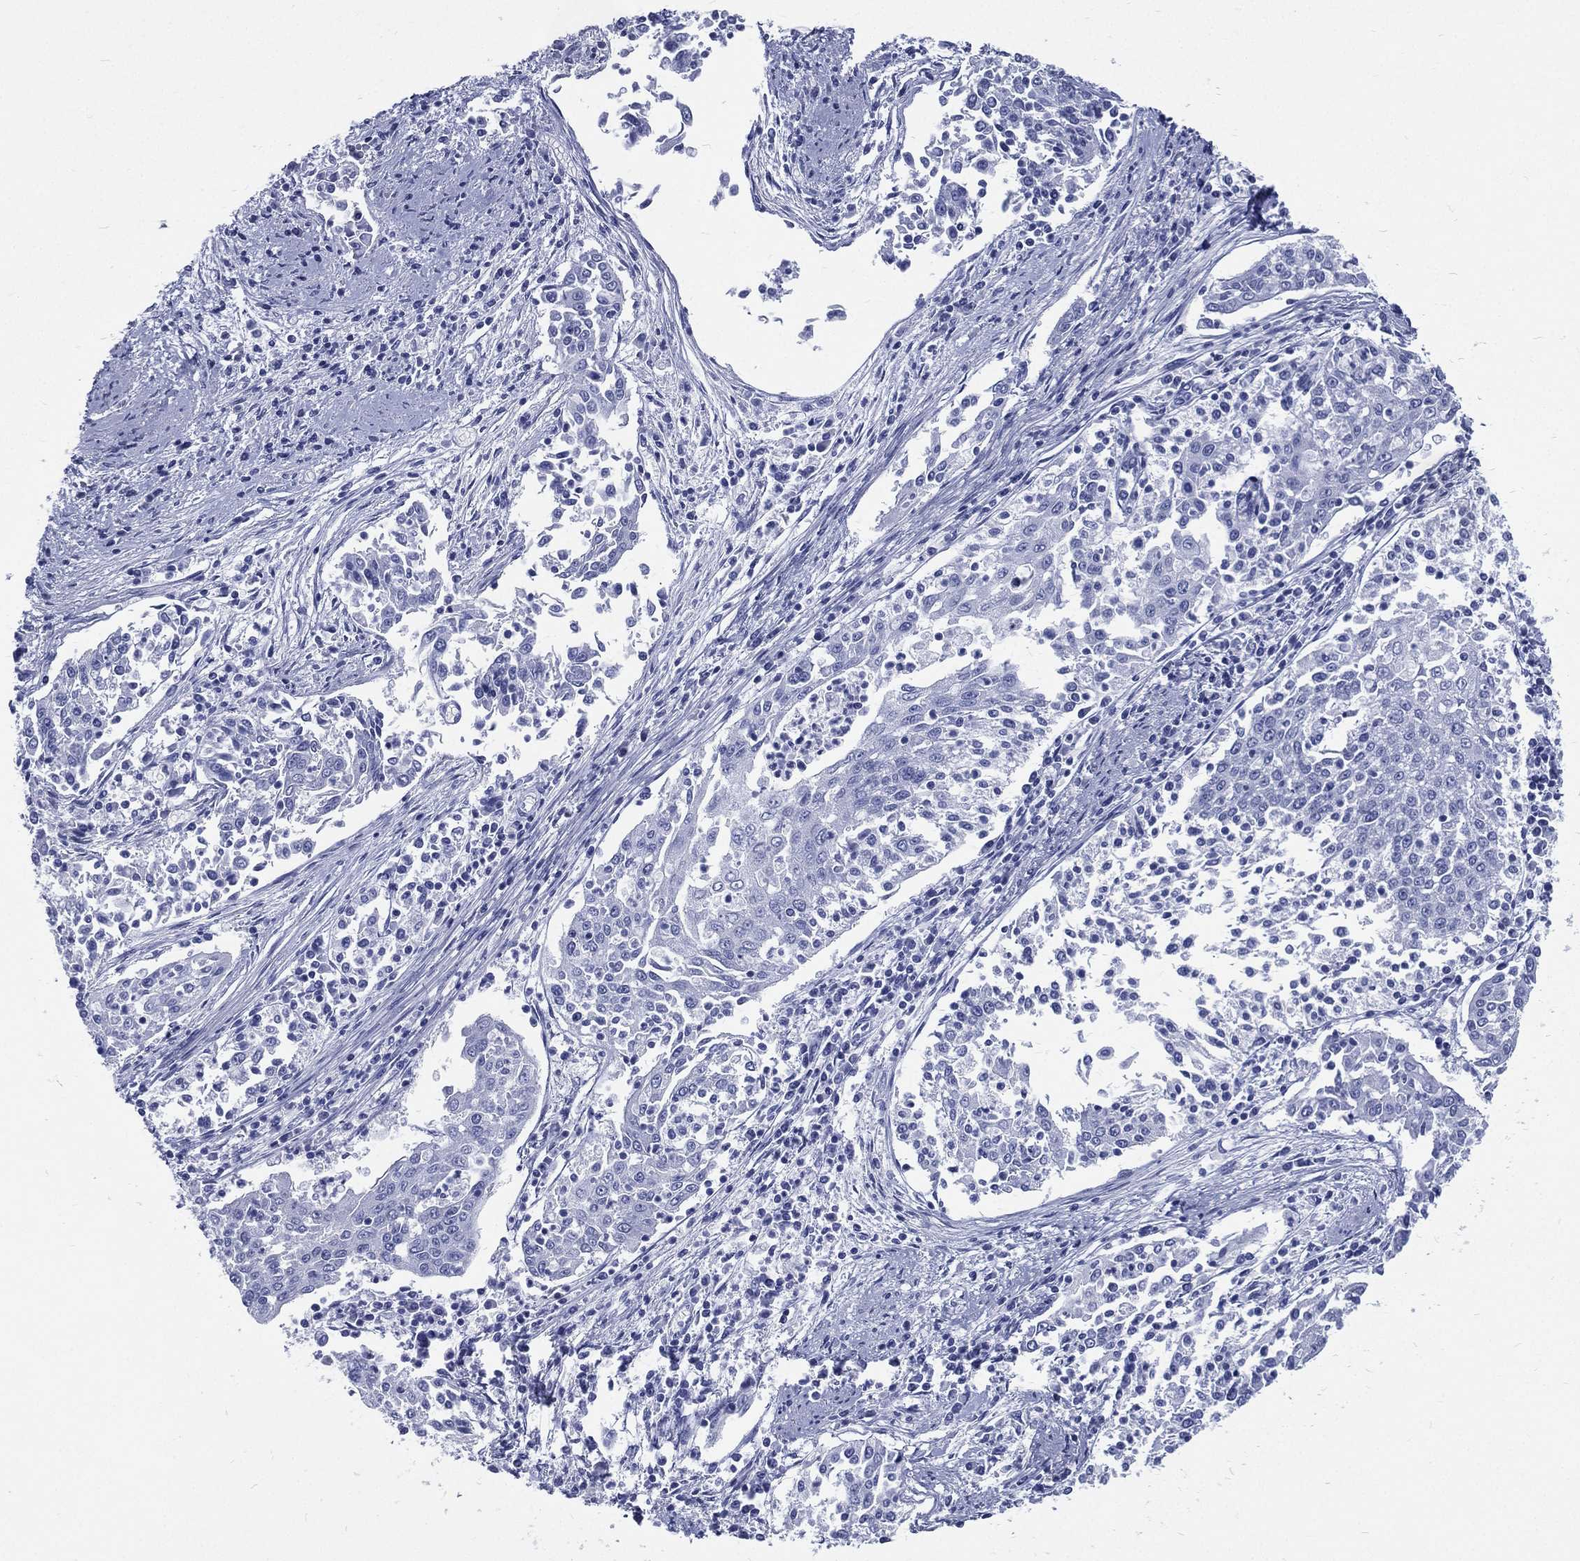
{"staining": {"intensity": "negative", "quantity": "none", "location": "none"}, "tissue": "cervical cancer", "cell_type": "Tumor cells", "image_type": "cancer", "snomed": [{"axis": "morphology", "description": "Squamous cell carcinoma, NOS"}, {"axis": "topography", "description": "Cervix"}], "caption": "High power microscopy image of an immunohistochemistry micrograph of cervical squamous cell carcinoma, revealing no significant expression in tumor cells.", "gene": "RSPH4A", "patient": {"sex": "female", "age": 41}}